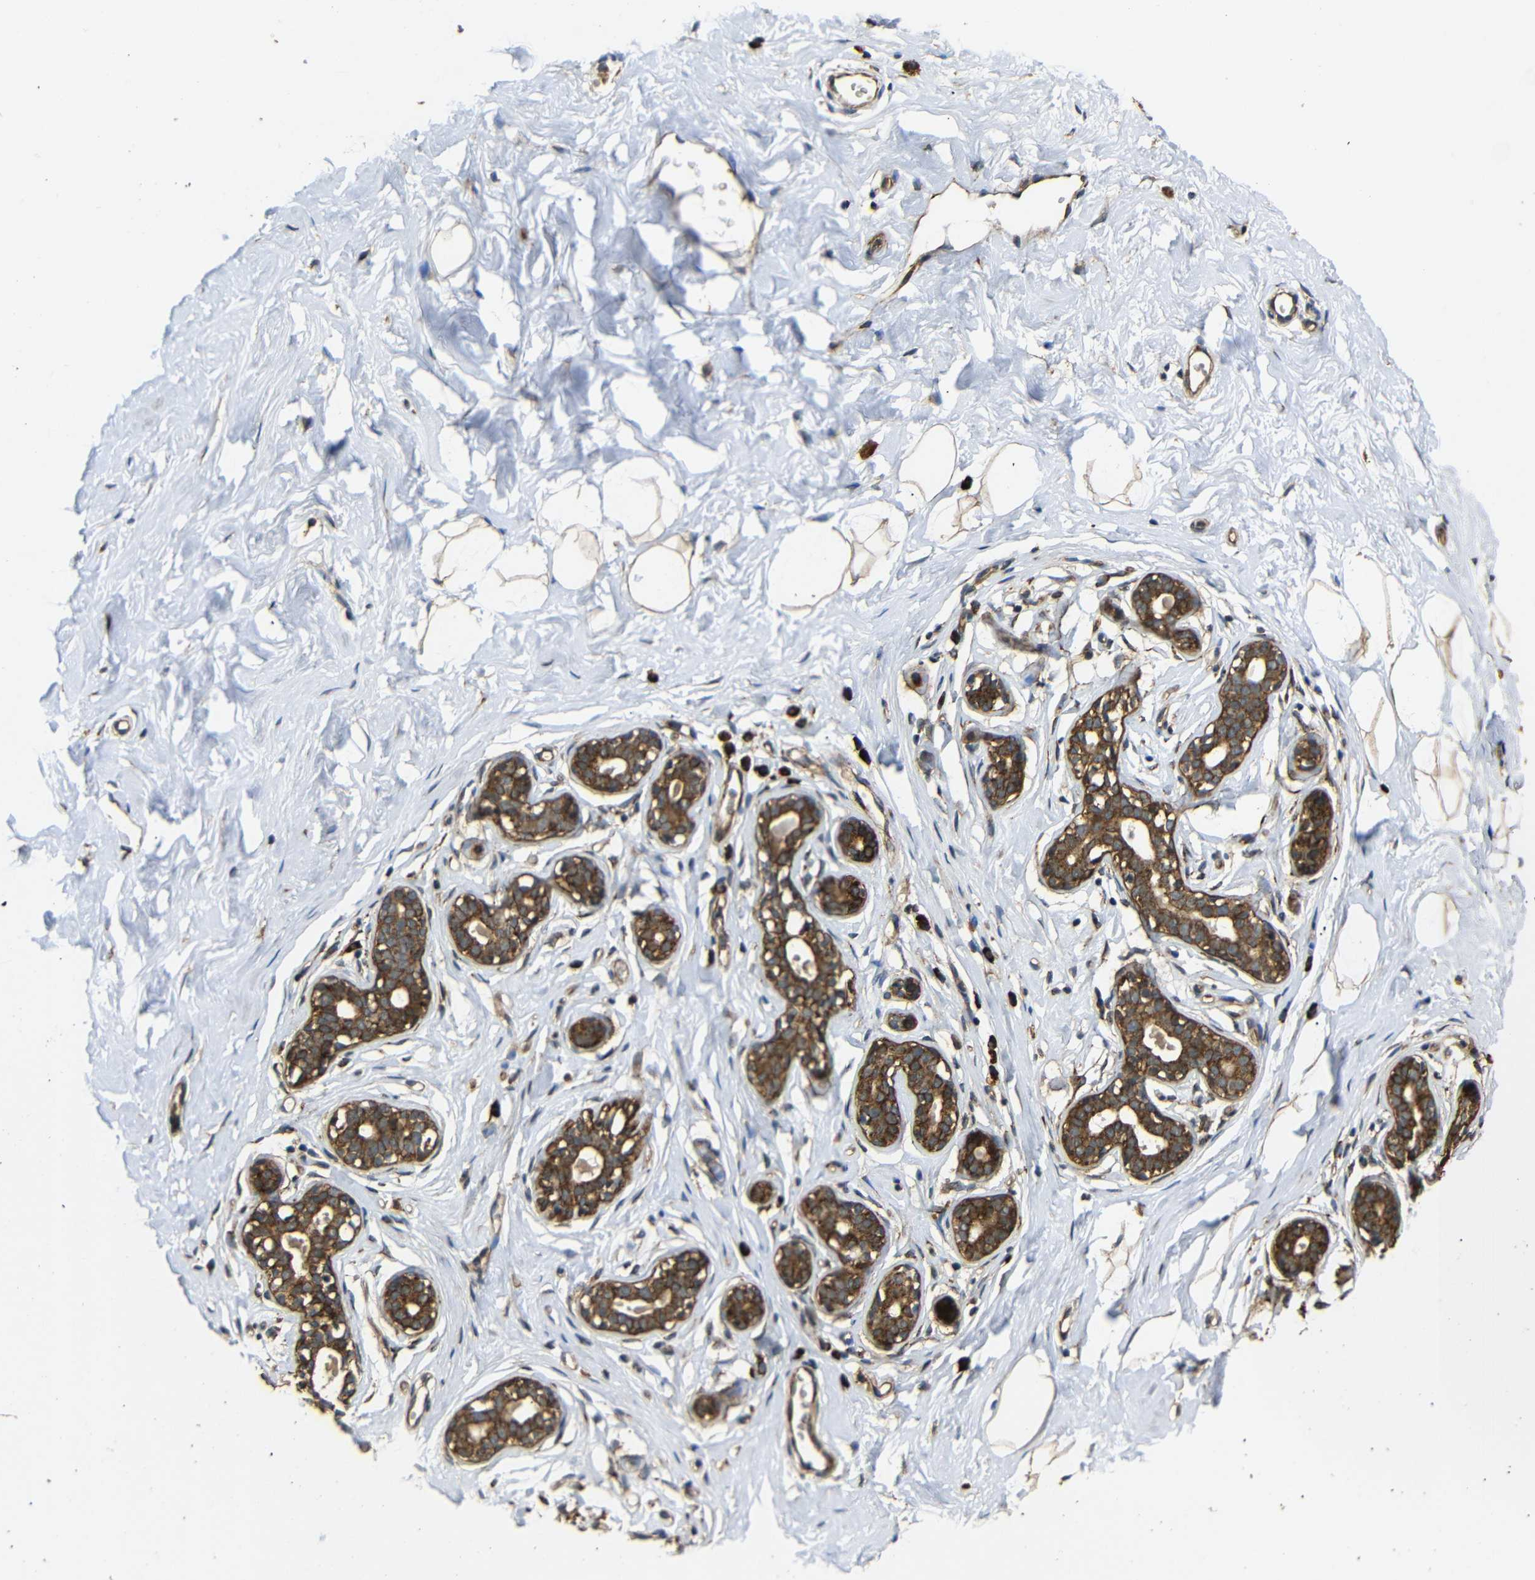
{"staining": {"intensity": "weak", "quantity": ">75%", "location": "cytoplasmic/membranous"}, "tissue": "breast", "cell_type": "Adipocytes", "image_type": "normal", "snomed": [{"axis": "morphology", "description": "Normal tissue, NOS"}, {"axis": "topography", "description": "Breast"}], "caption": "This micrograph shows immunohistochemistry staining of normal human breast, with low weak cytoplasmic/membranous positivity in approximately >75% of adipocytes.", "gene": "KANK4", "patient": {"sex": "female", "age": 23}}